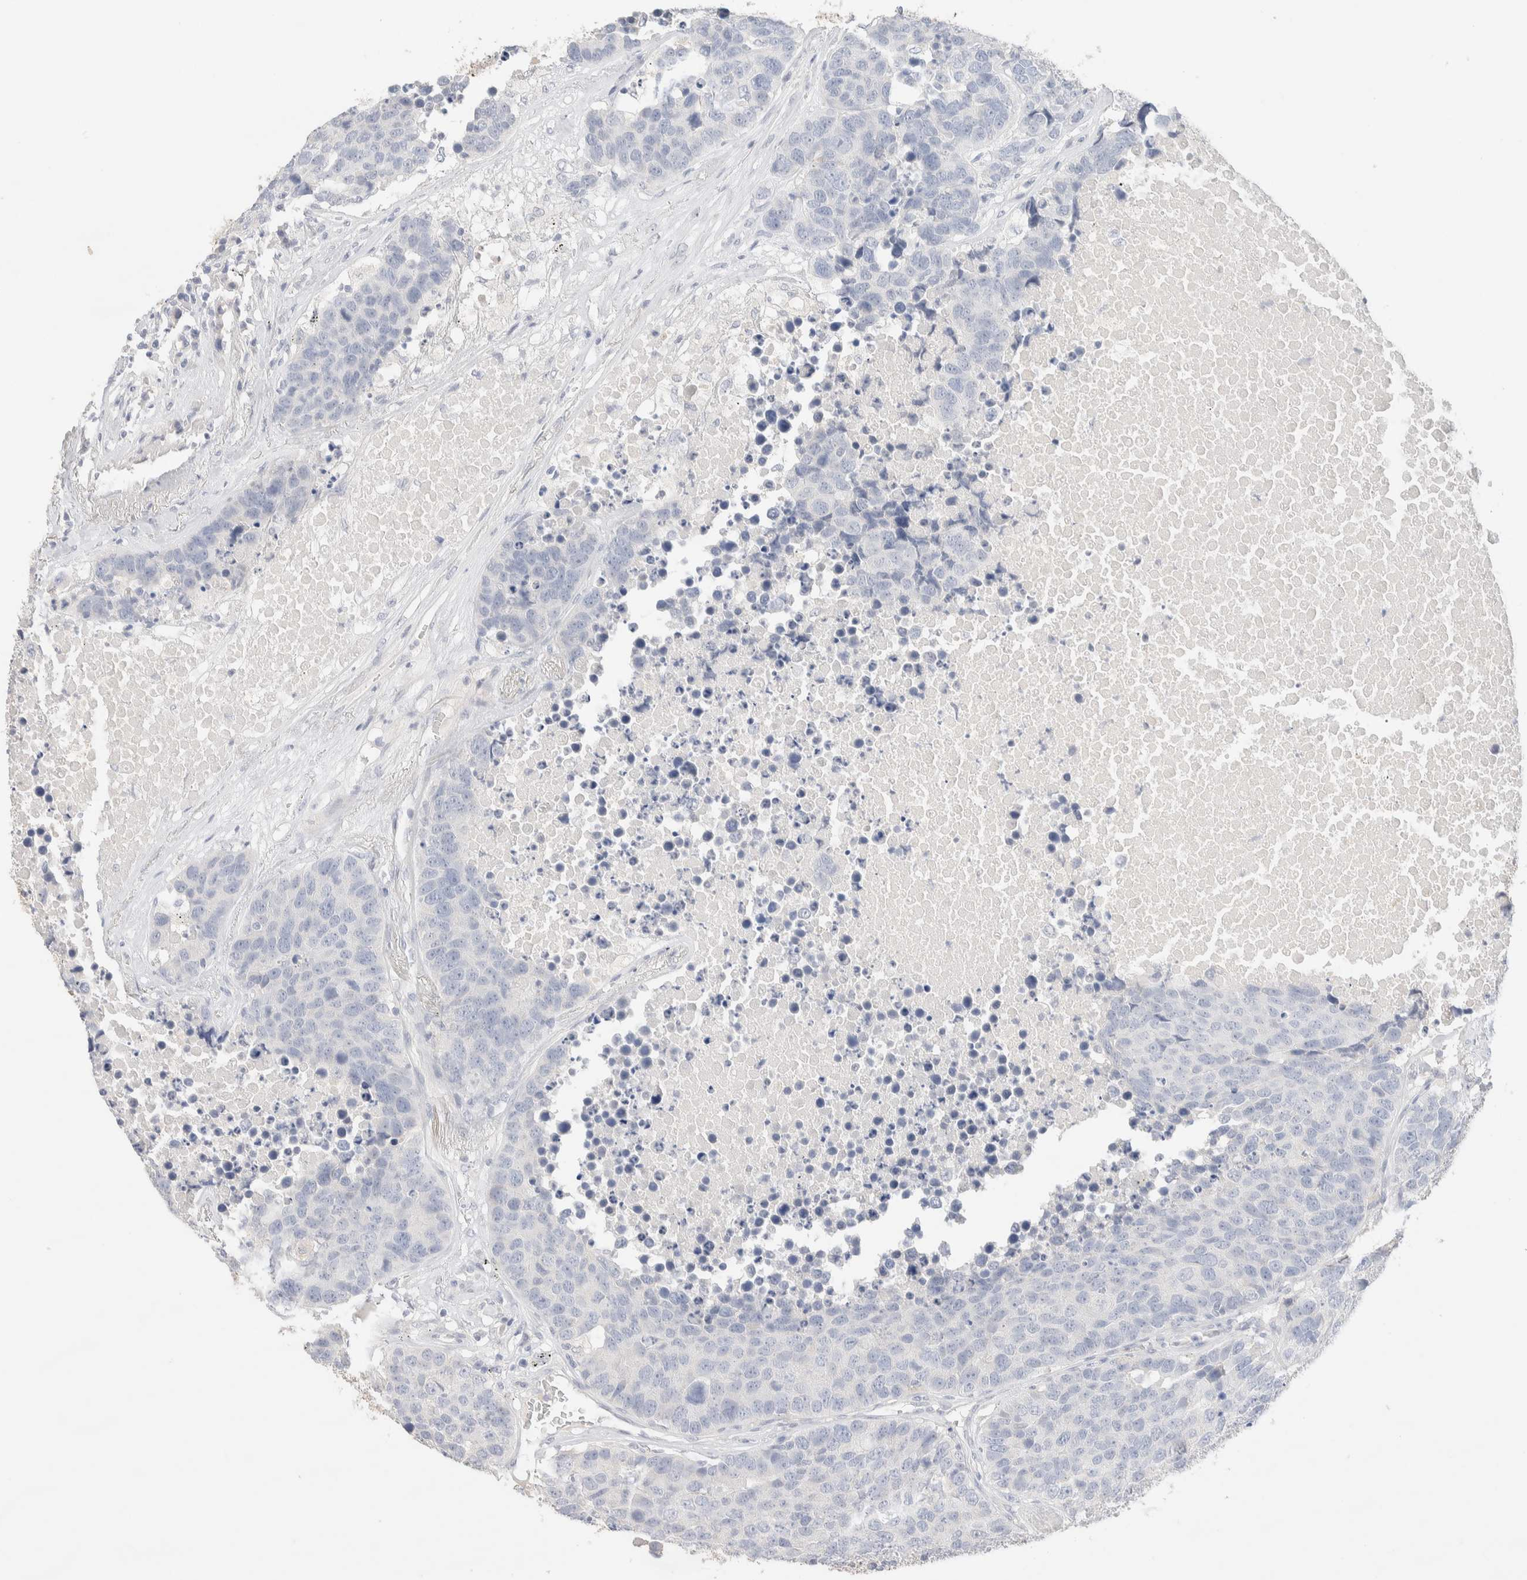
{"staining": {"intensity": "negative", "quantity": "none", "location": "none"}, "tissue": "carcinoid", "cell_type": "Tumor cells", "image_type": "cancer", "snomed": [{"axis": "morphology", "description": "Carcinoid, malignant, NOS"}, {"axis": "topography", "description": "Lung"}], "caption": "An image of carcinoid stained for a protein reveals no brown staining in tumor cells.", "gene": "RIDA", "patient": {"sex": "male", "age": 60}}